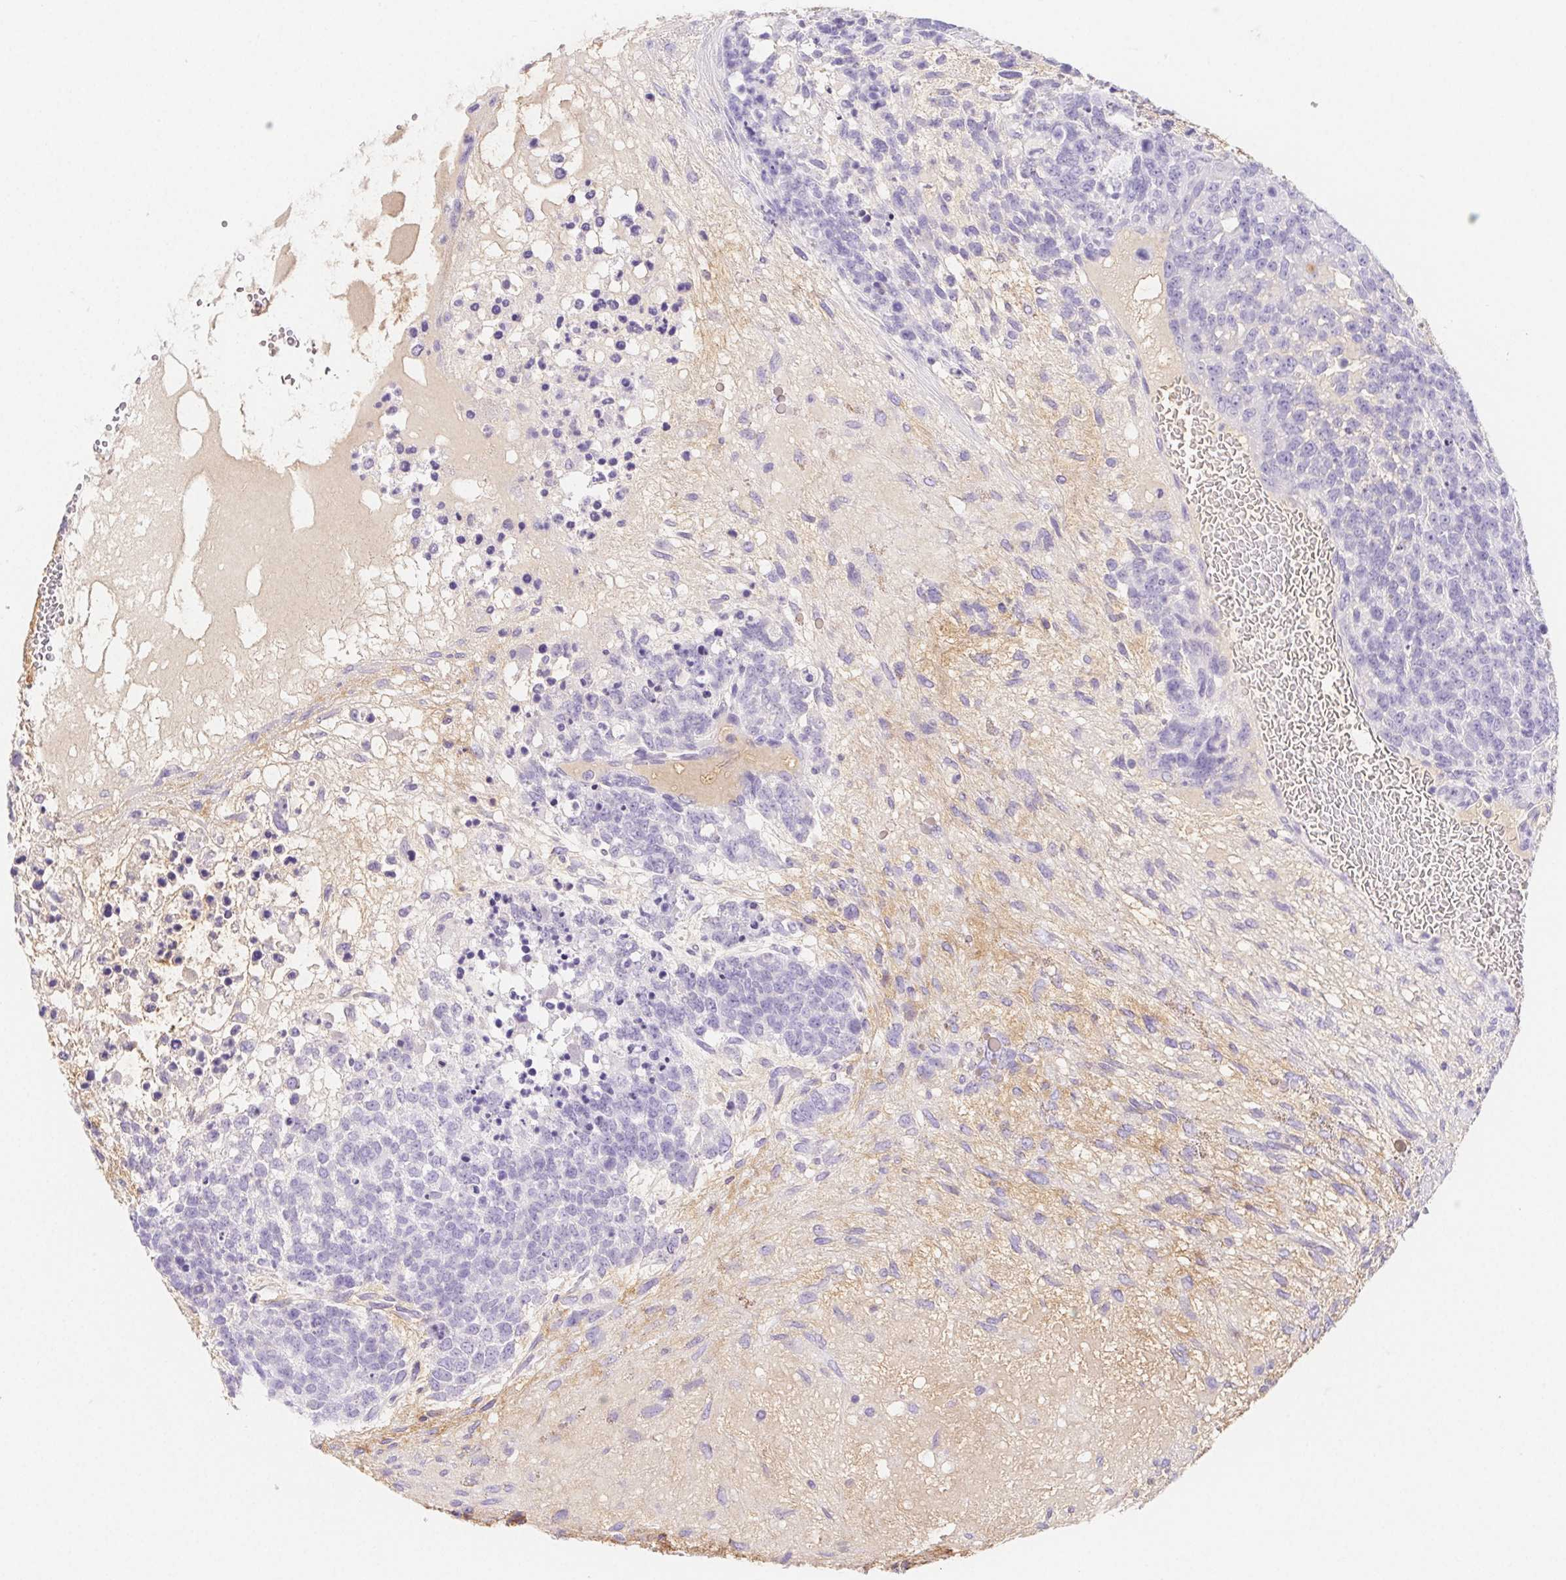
{"staining": {"intensity": "negative", "quantity": "none", "location": "none"}, "tissue": "testis cancer", "cell_type": "Tumor cells", "image_type": "cancer", "snomed": [{"axis": "morphology", "description": "Carcinoma, Embryonal, NOS"}, {"axis": "topography", "description": "Testis"}], "caption": "Testis cancer (embryonal carcinoma) stained for a protein using immunohistochemistry (IHC) demonstrates no positivity tumor cells.", "gene": "ITIH2", "patient": {"sex": "male", "age": 23}}